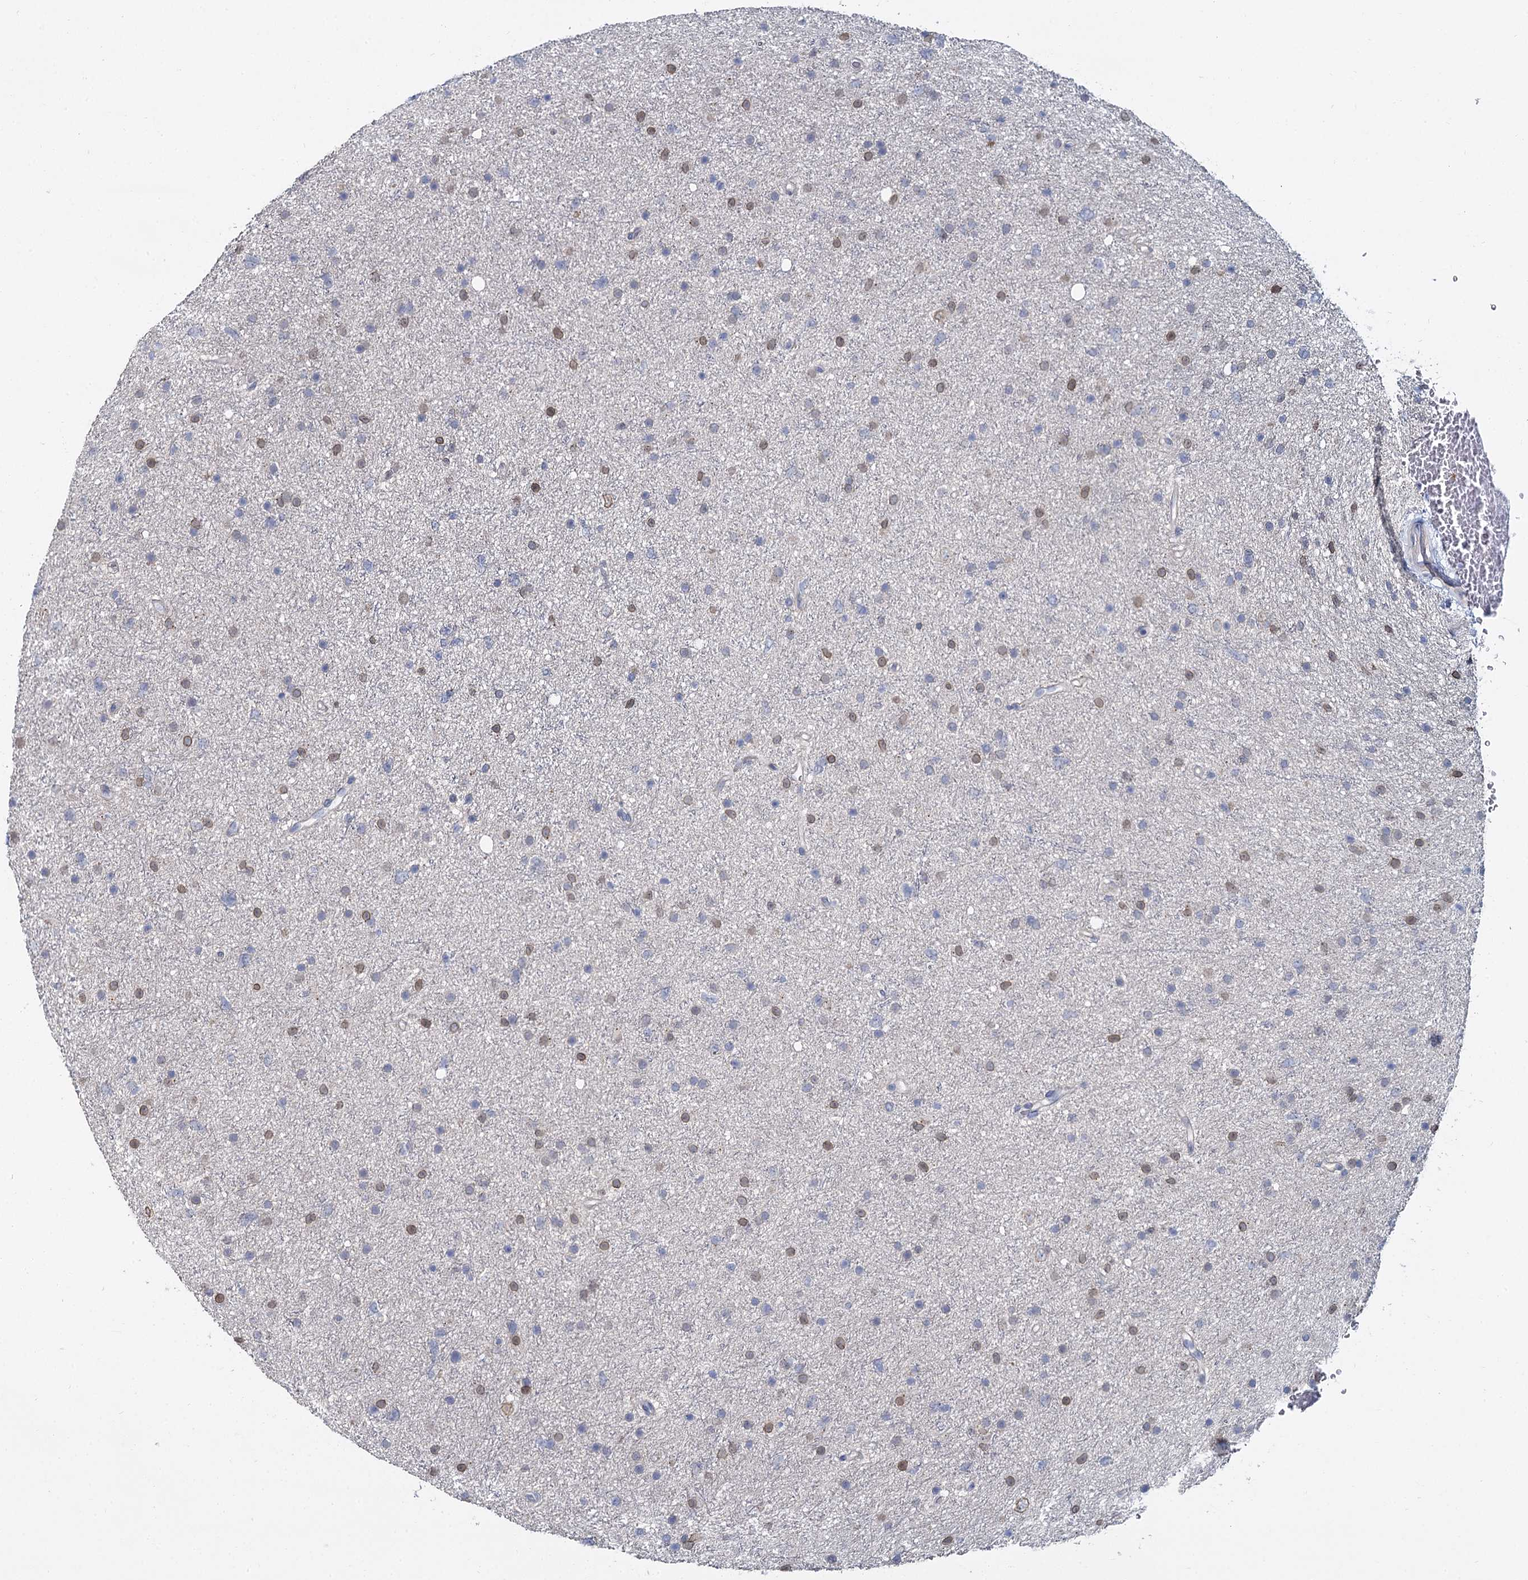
{"staining": {"intensity": "negative", "quantity": "none", "location": "none"}, "tissue": "glioma", "cell_type": "Tumor cells", "image_type": "cancer", "snomed": [{"axis": "morphology", "description": "Glioma, malignant, Low grade"}, {"axis": "topography", "description": "Cerebral cortex"}], "caption": "This histopathology image is of malignant glioma (low-grade) stained with immunohistochemistry (IHC) to label a protein in brown with the nuclei are counter-stained blue. There is no positivity in tumor cells.", "gene": "ACRBP", "patient": {"sex": "female", "age": 39}}